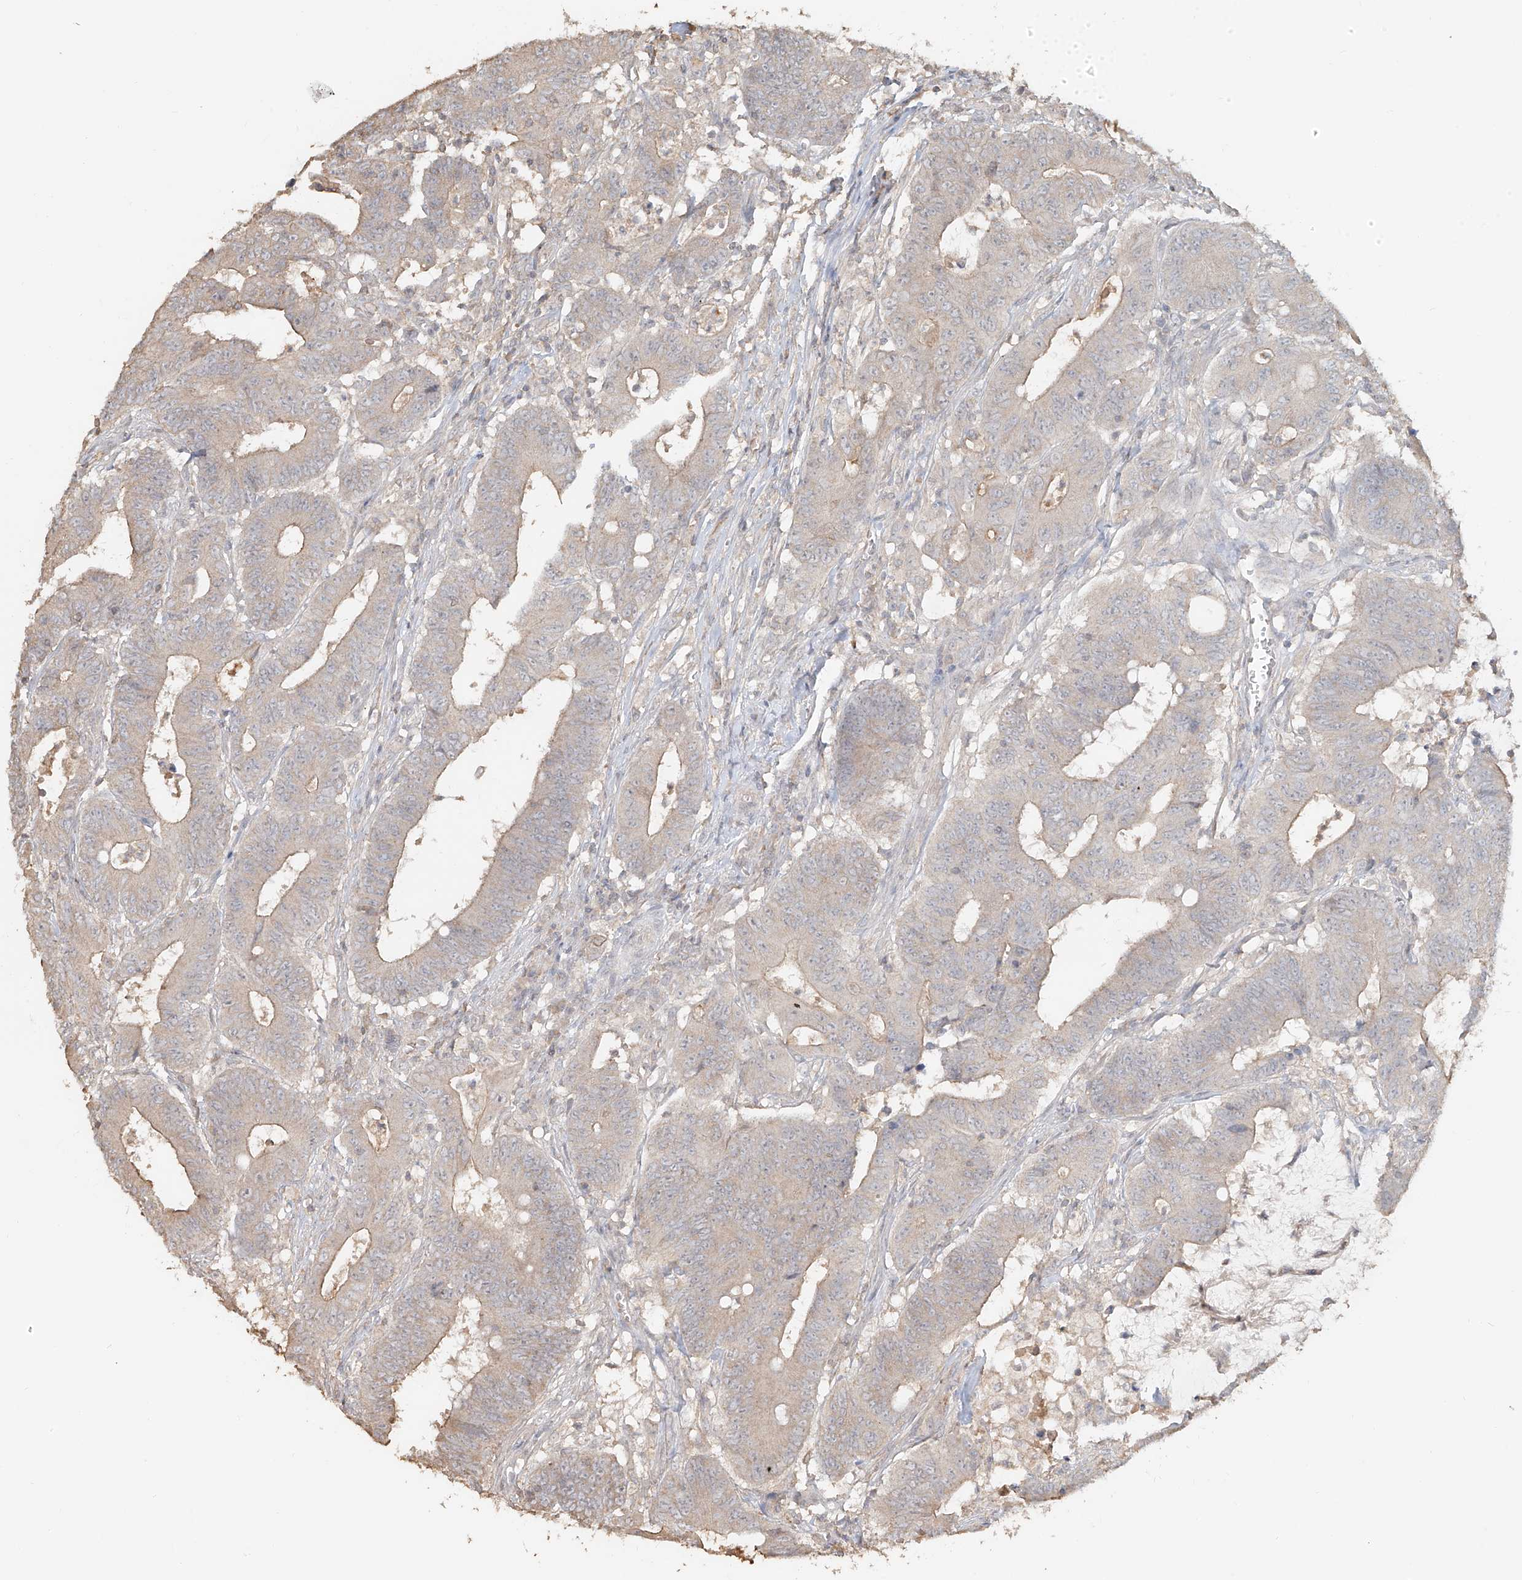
{"staining": {"intensity": "moderate", "quantity": "<25%", "location": "cytoplasmic/membranous"}, "tissue": "colorectal cancer", "cell_type": "Tumor cells", "image_type": "cancer", "snomed": [{"axis": "morphology", "description": "Adenocarcinoma, NOS"}, {"axis": "topography", "description": "Colon"}], "caption": "Colorectal cancer (adenocarcinoma) tissue demonstrates moderate cytoplasmic/membranous positivity in about <25% of tumor cells, visualized by immunohistochemistry.", "gene": "NPHS1", "patient": {"sex": "male", "age": 45}}